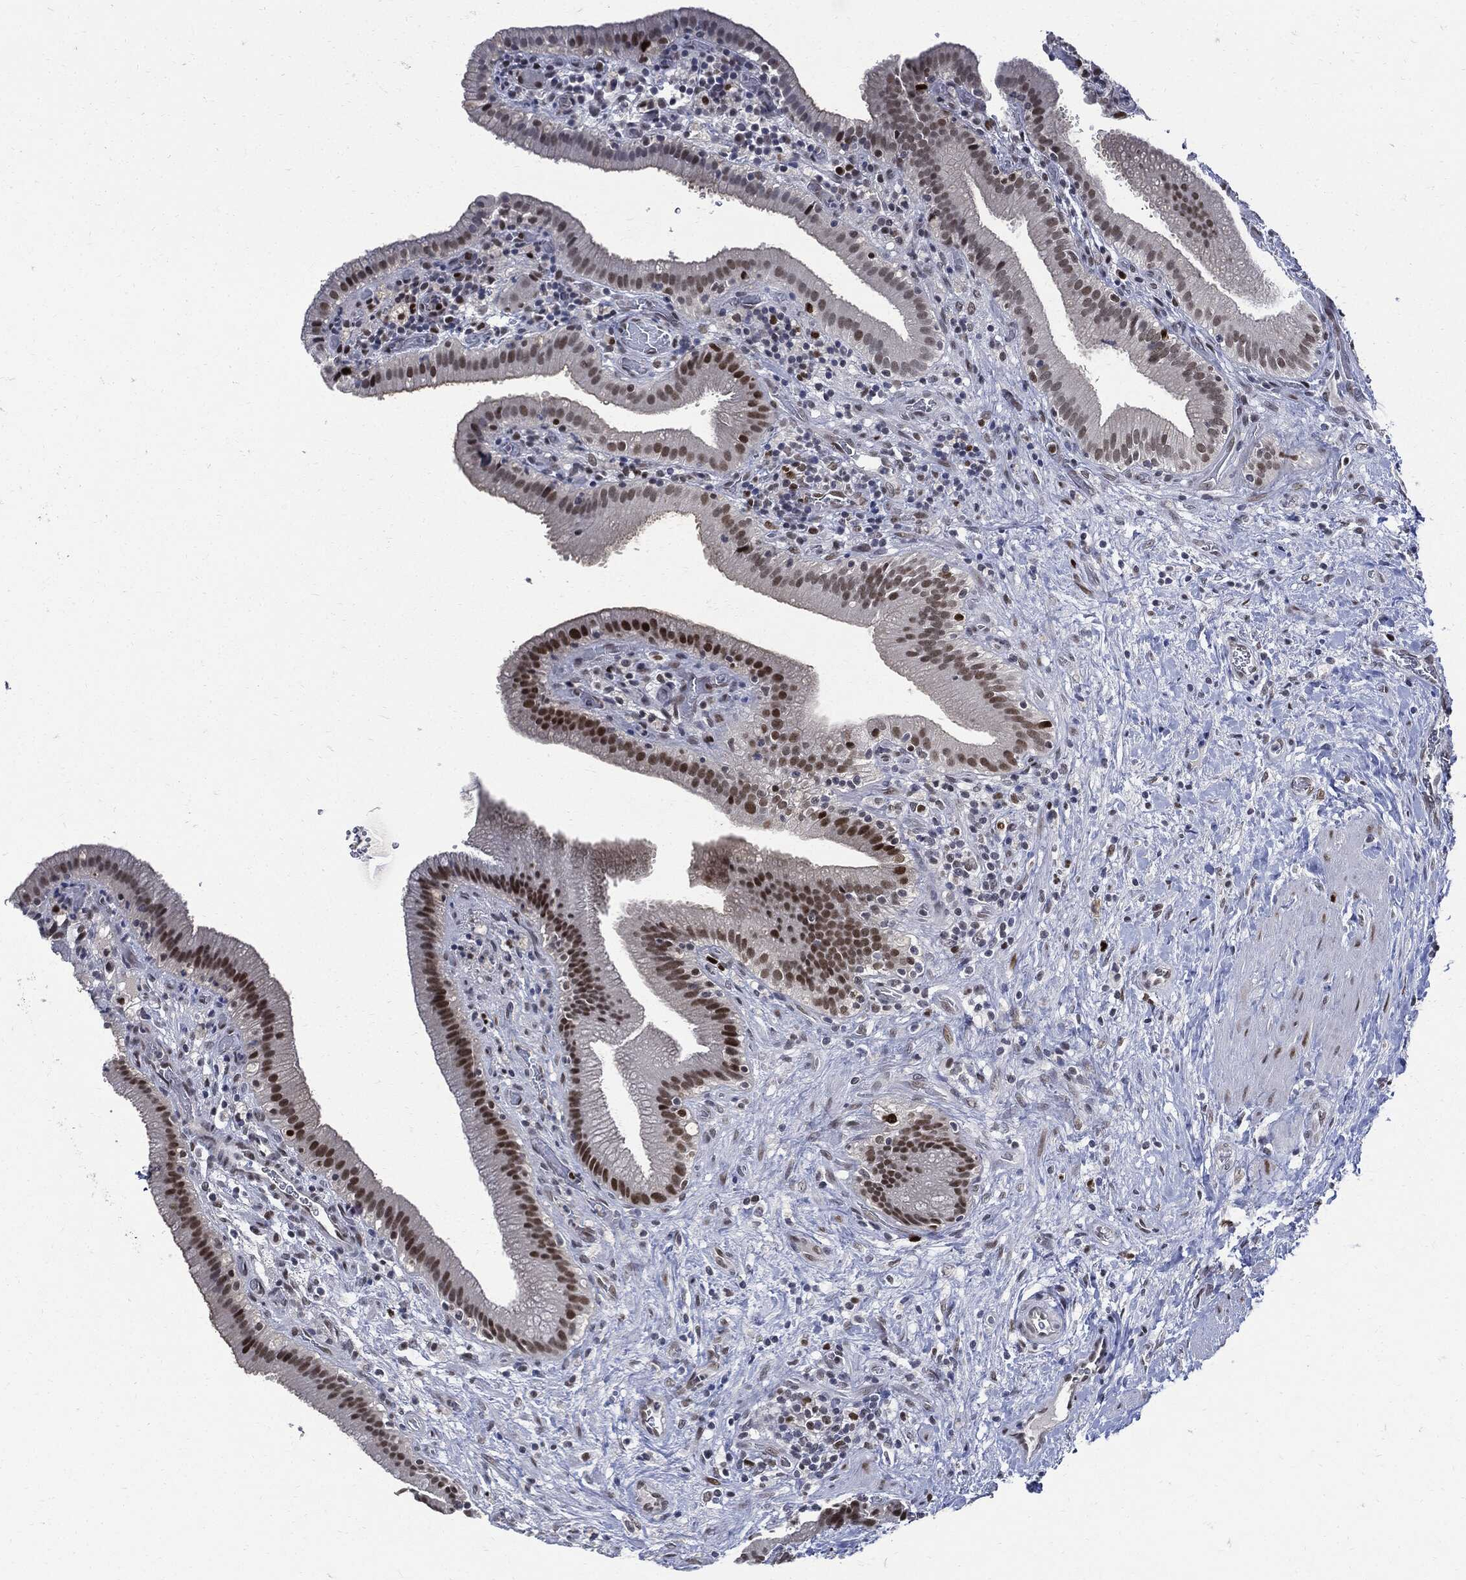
{"staining": {"intensity": "moderate", "quantity": "25%-75%", "location": "nuclear"}, "tissue": "gallbladder", "cell_type": "Glandular cells", "image_type": "normal", "snomed": [{"axis": "morphology", "description": "Normal tissue, NOS"}, {"axis": "topography", "description": "Gallbladder"}], "caption": "A high-resolution histopathology image shows immunohistochemistry staining of benign gallbladder, which shows moderate nuclear expression in approximately 25%-75% of glandular cells.", "gene": "PCNA", "patient": {"sex": "male", "age": 62}}